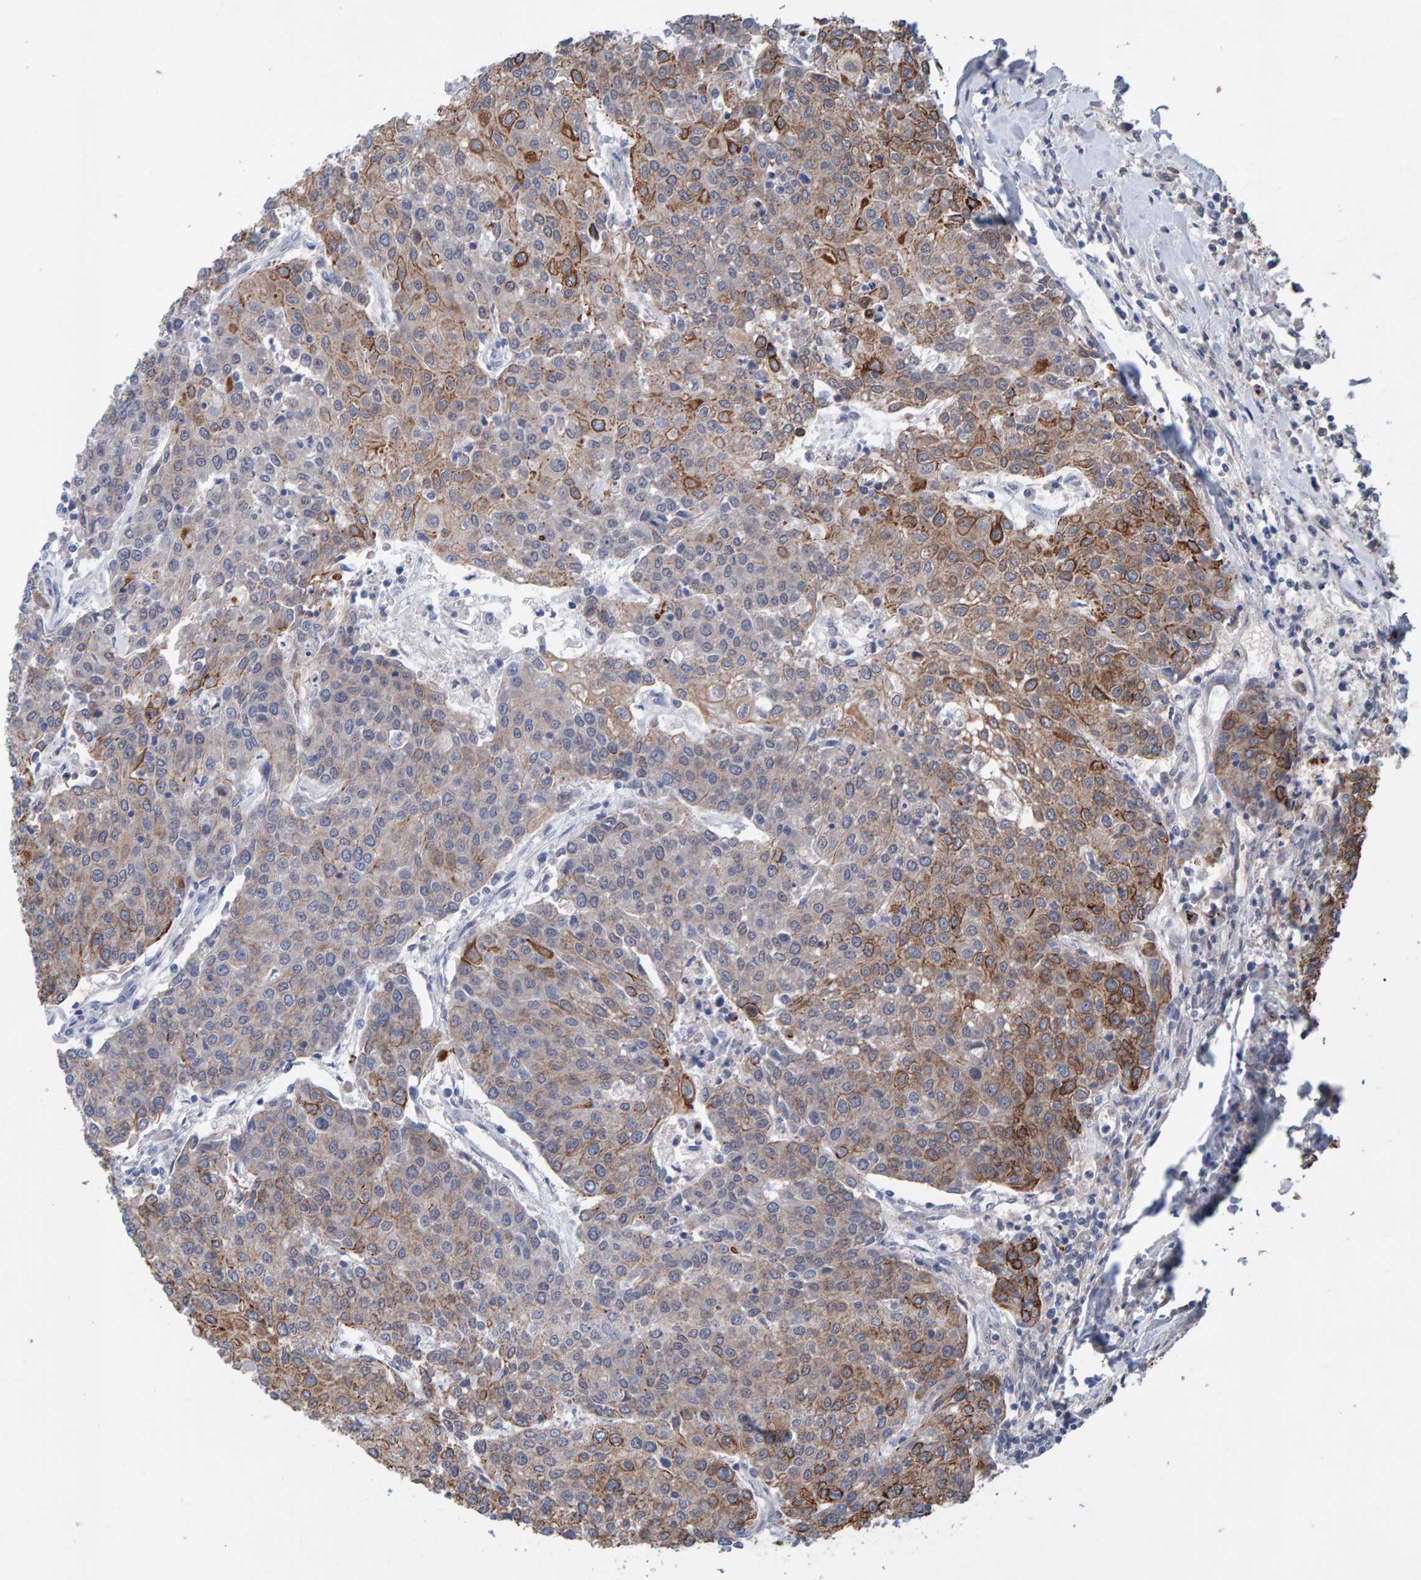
{"staining": {"intensity": "moderate", "quantity": "<25%", "location": "cytoplasmic/membranous"}, "tissue": "urothelial cancer", "cell_type": "Tumor cells", "image_type": "cancer", "snomed": [{"axis": "morphology", "description": "Urothelial carcinoma, High grade"}, {"axis": "topography", "description": "Urinary bladder"}], "caption": "A brown stain shows moderate cytoplasmic/membranous staining of a protein in urothelial carcinoma (high-grade) tumor cells.", "gene": "MFSD6L", "patient": {"sex": "female", "age": 85}}